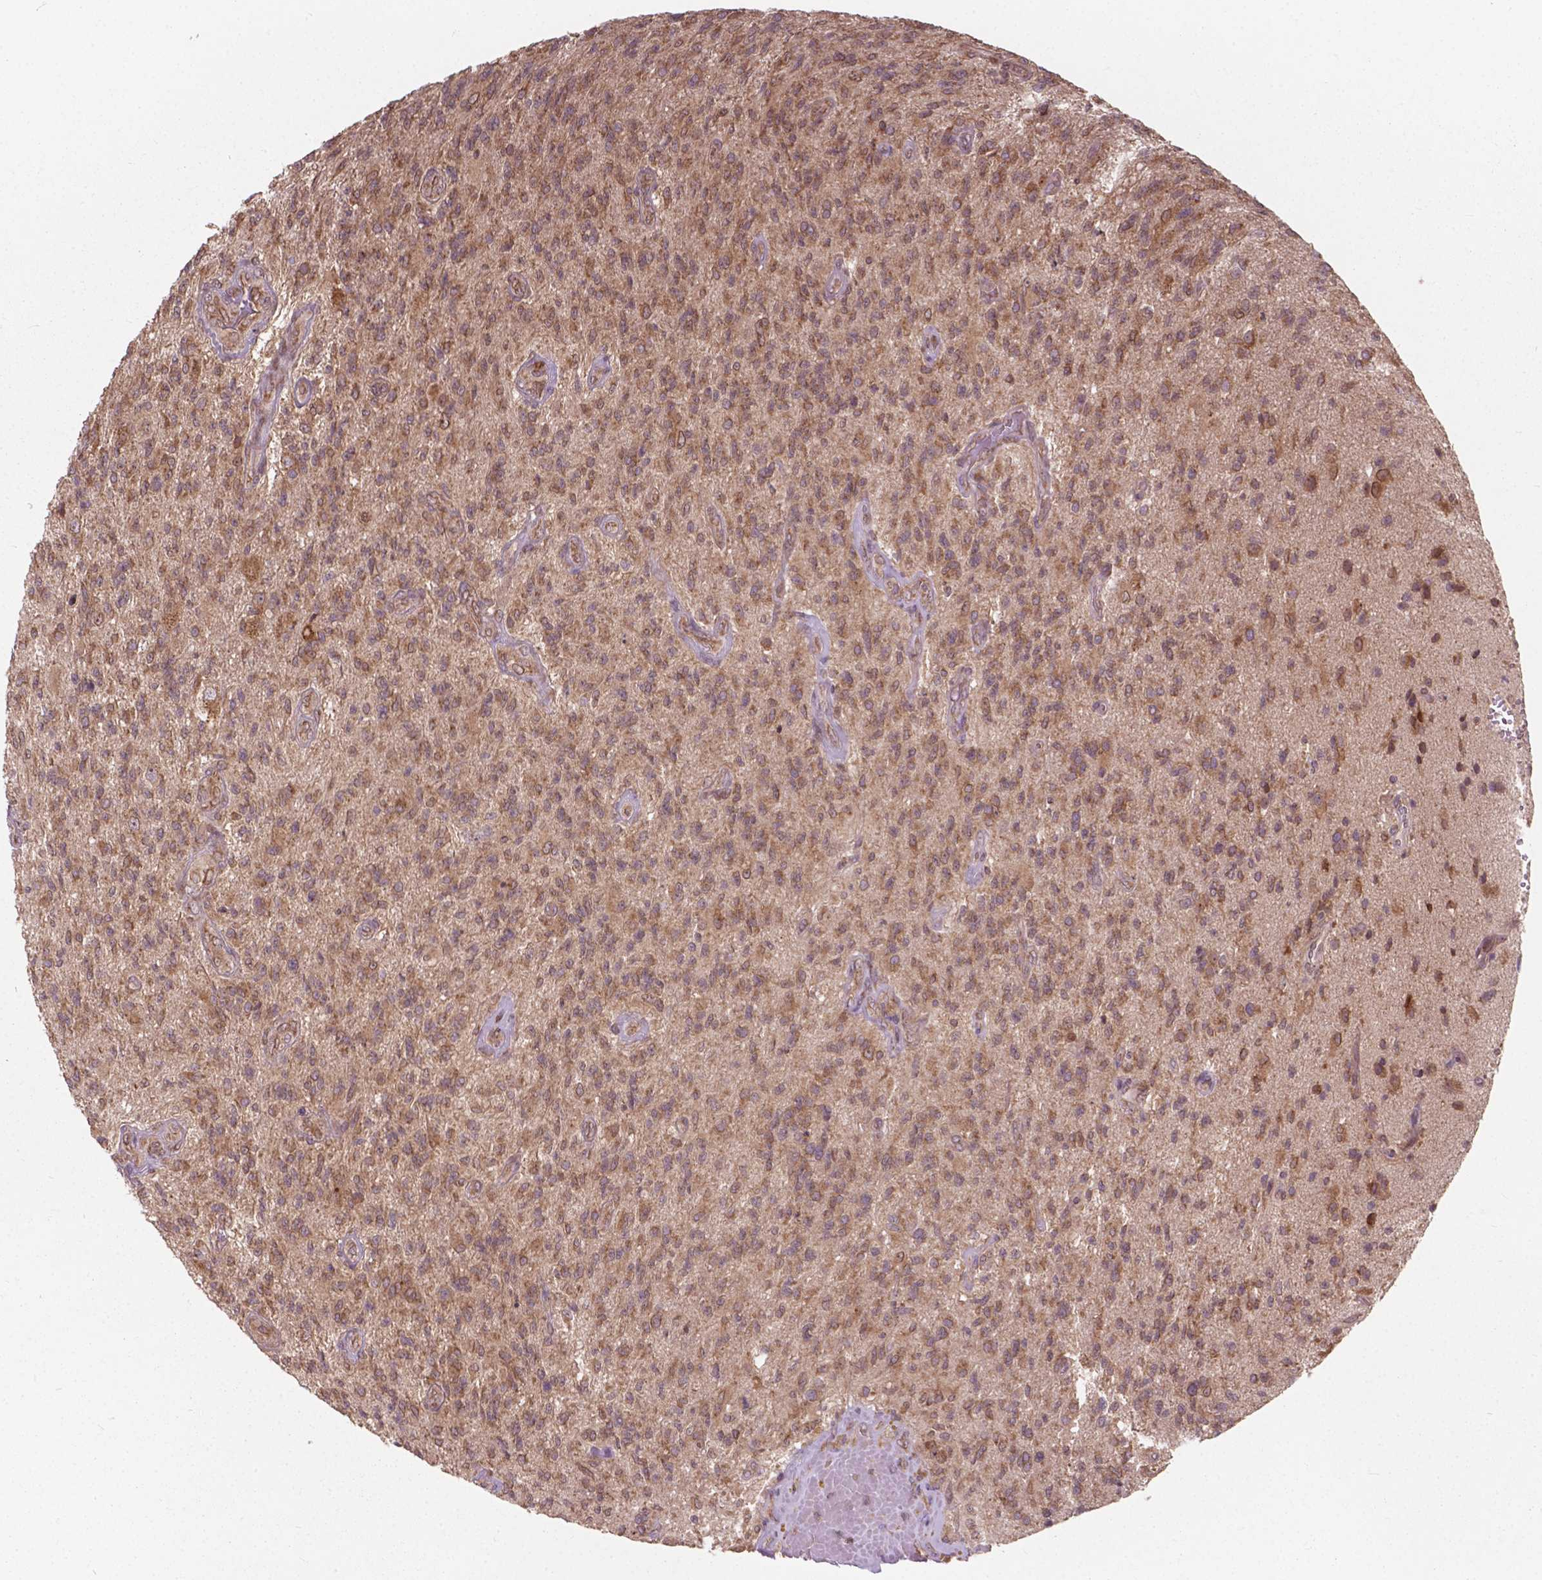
{"staining": {"intensity": "moderate", "quantity": "25%-75%", "location": "cytoplasmic/membranous"}, "tissue": "glioma", "cell_type": "Tumor cells", "image_type": "cancer", "snomed": [{"axis": "morphology", "description": "Glioma, malignant, High grade"}, {"axis": "topography", "description": "Brain"}], "caption": "The histopathology image shows a brown stain indicating the presence of a protein in the cytoplasmic/membranous of tumor cells in glioma. (DAB IHC with brightfield microscopy, high magnification).", "gene": "MRPL33", "patient": {"sex": "male", "age": 56}}